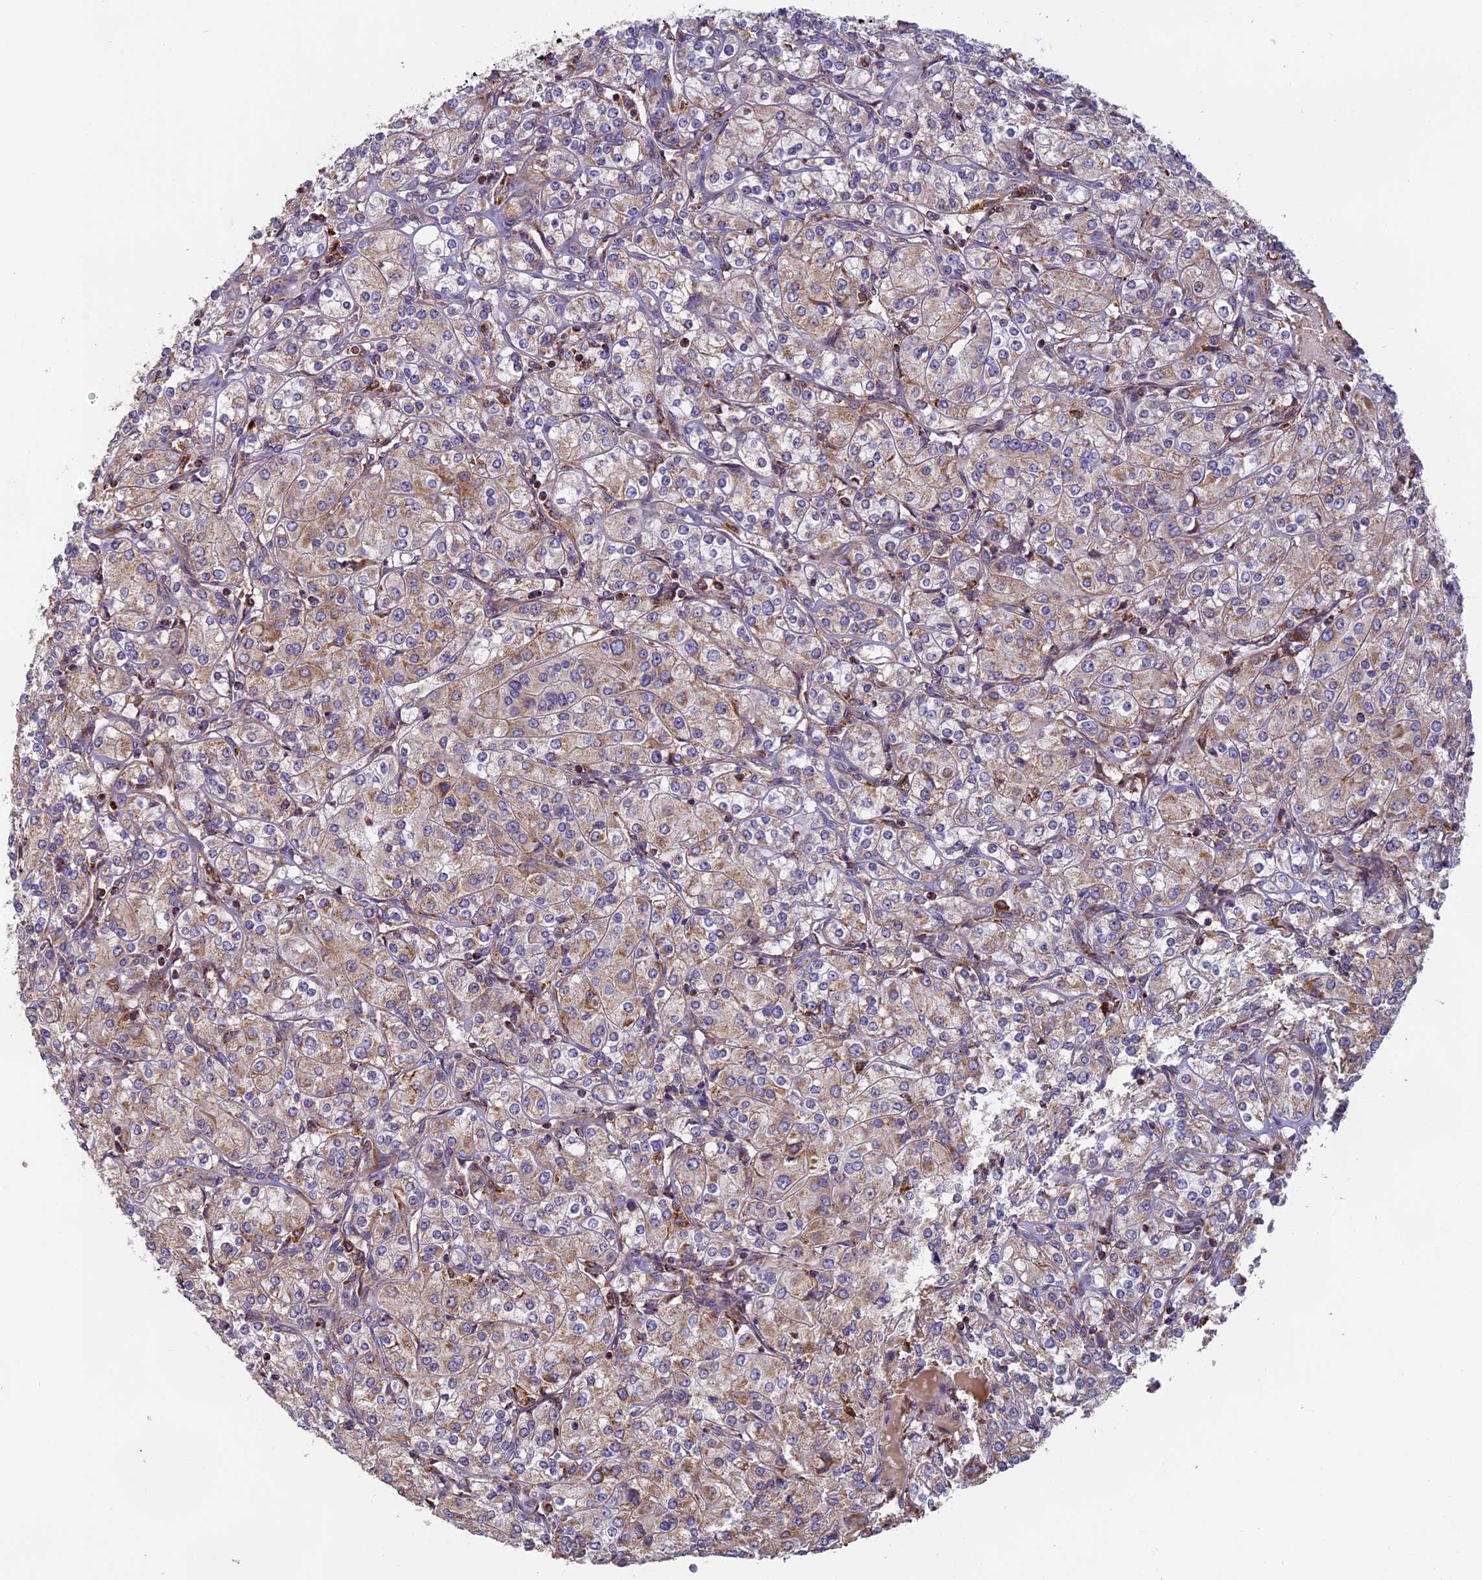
{"staining": {"intensity": "weak", "quantity": "25%-75%", "location": "cytoplasmic/membranous"}, "tissue": "renal cancer", "cell_type": "Tumor cells", "image_type": "cancer", "snomed": [{"axis": "morphology", "description": "Adenocarcinoma, NOS"}, {"axis": "topography", "description": "Kidney"}], "caption": "Adenocarcinoma (renal) stained with immunohistochemistry displays weak cytoplasmic/membranous expression in about 25%-75% of tumor cells.", "gene": "EDAR", "patient": {"sex": "male", "age": 77}}